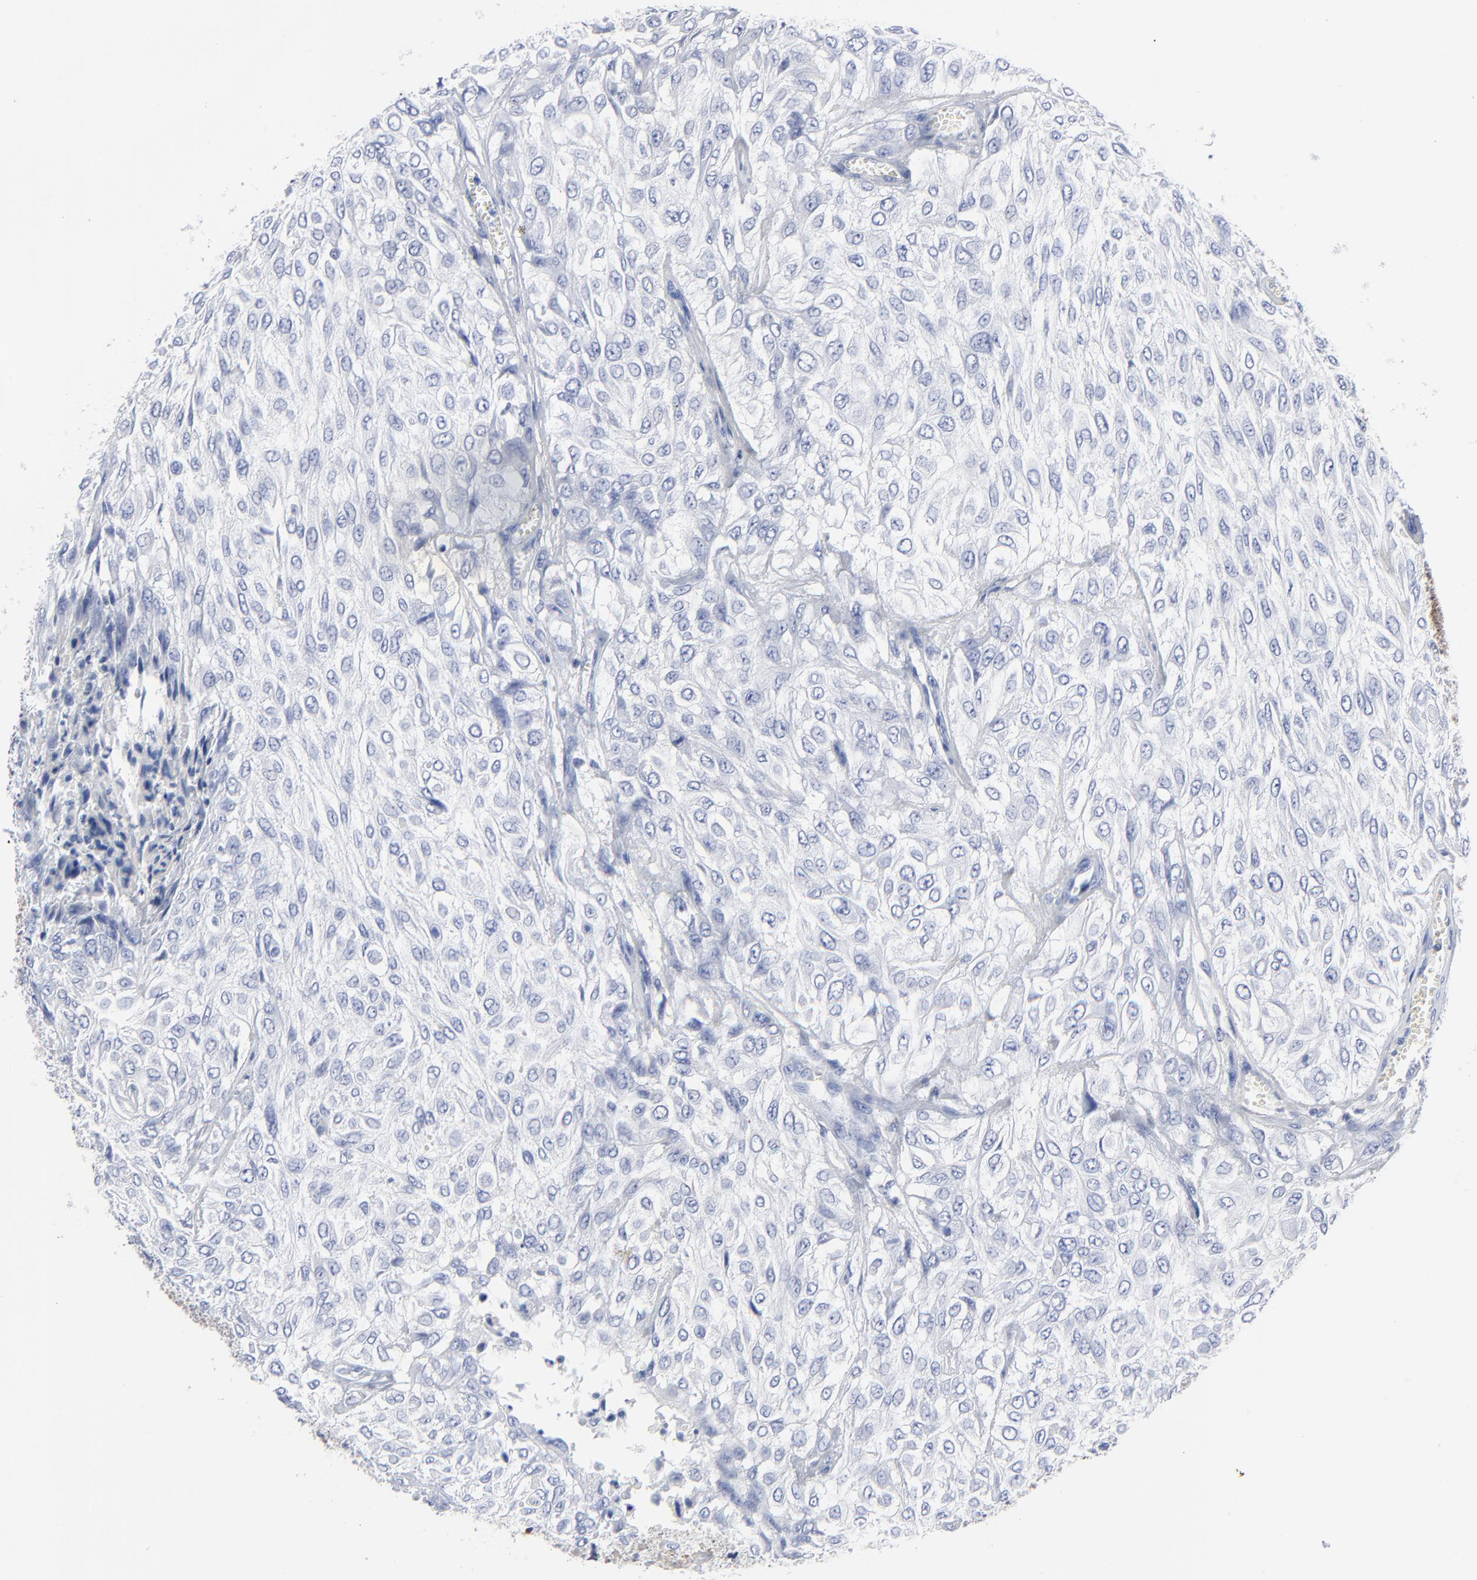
{"staining": {"intensity": "negative", "quantity": "none", "location": "none"}, "tissue": "urothelial cancer", "cell_type": "Tumor cells", "image_type": "cancer", "snomed": [{"axis": "morphology", "description": "Urothelial carcinoma, High grade"}, {"axis": "topography", "description": "Urinary bladder"}], "caption": "This photomicrograph is of urothelial cancer stained with immunohistochemistry to label a protein in brown with the nuclei are counter-stained blue. There is no expression in tumor cells. (Stains: DAB (3,3'-diaminobenzidine) immunohistochemistry with hematoxylin counter stain, Microscopy: brightfield microscopy at high magnification).", "gene": "STAT2", "patient": {"sex": "male", "age": 57}}